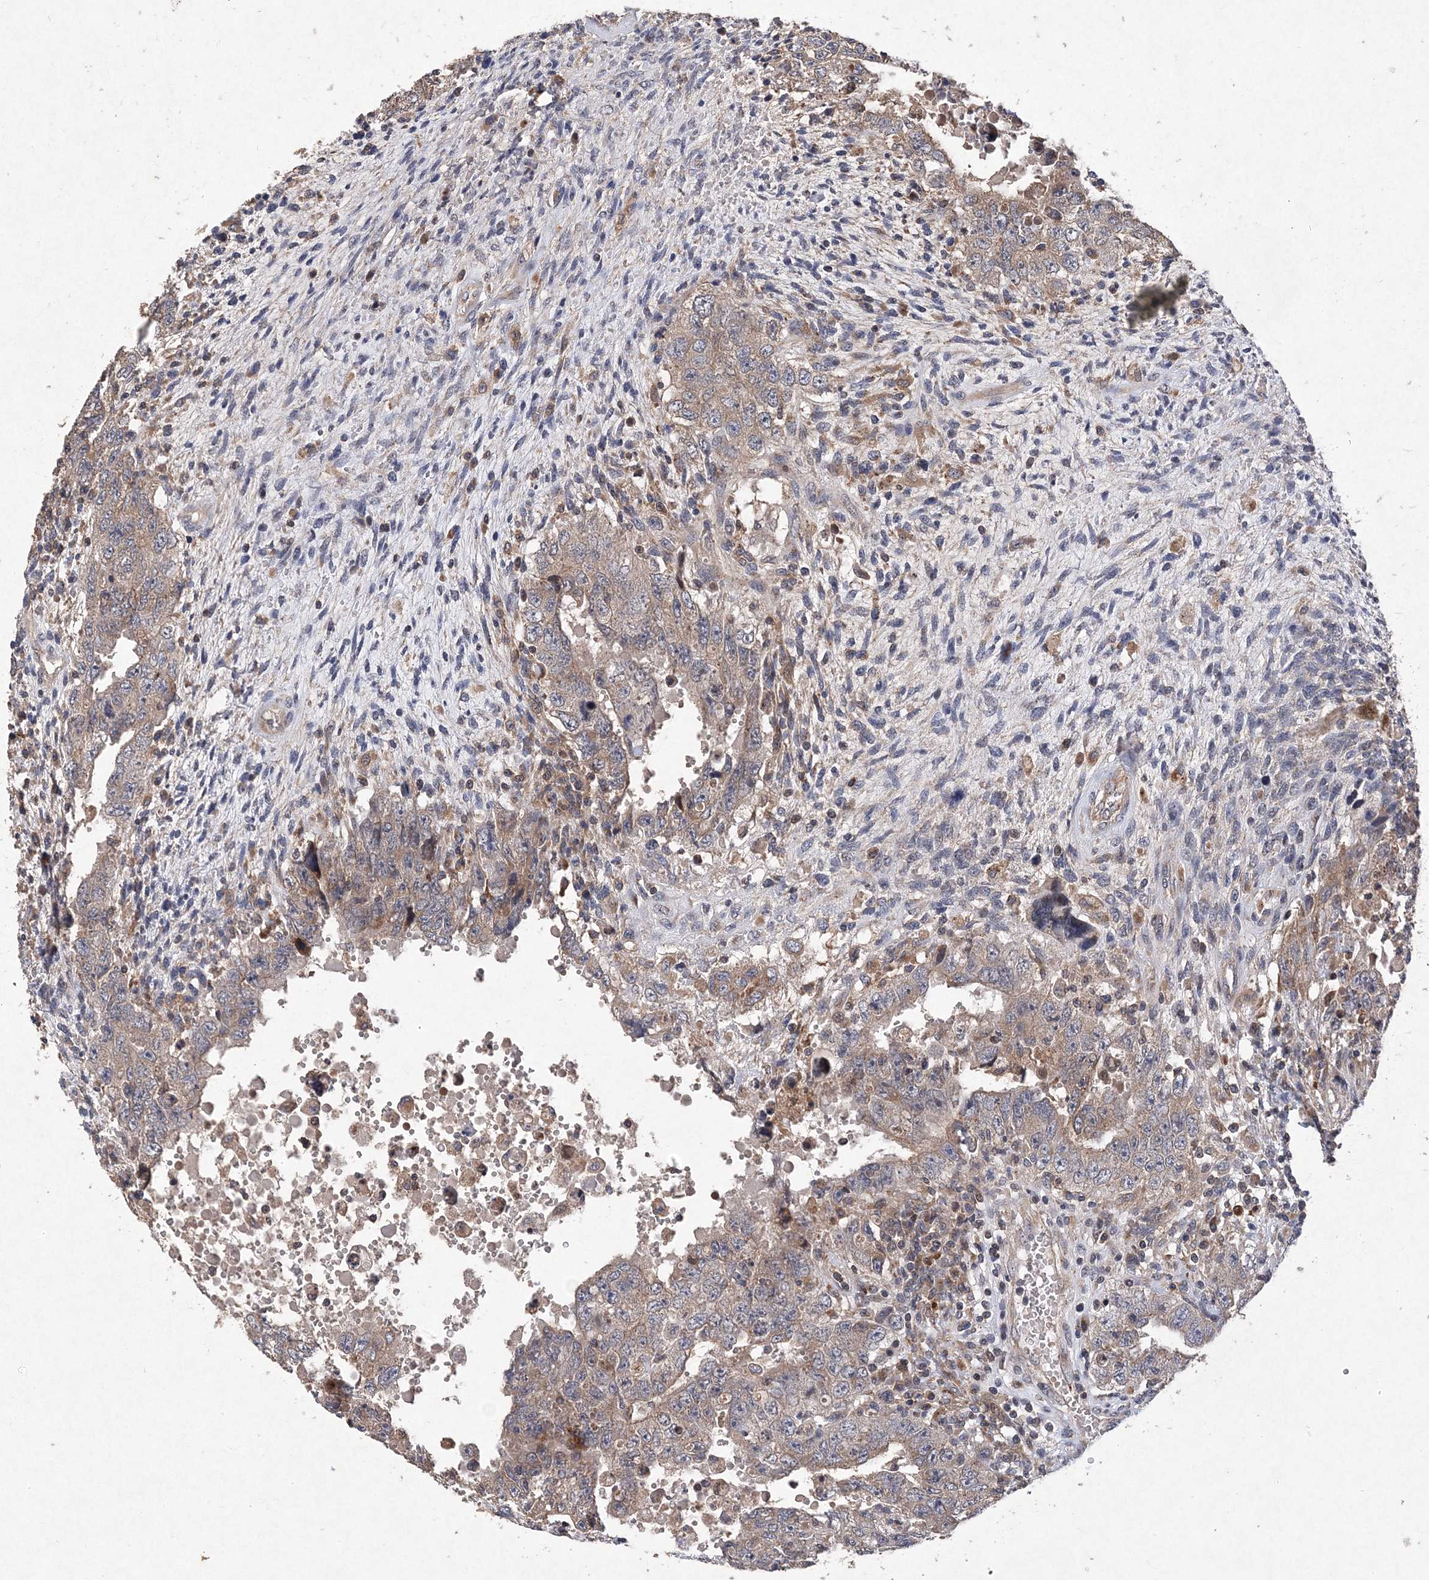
{"staining": {"intensity": "weak", "quantity": "25%-75%", "location": "cytoplasmic/membranous"}, "tissue": "testis cancer", "cell_type": "Tumor cells", "image_type": "cancer", "snomed": [{"axis": "morphology", "description": "Carcinoma, Embryonal, NOS"}, {"axis": "topography", "description": "Testis"}], "caption": "Testis cancer (embryonal carcinoma) stained with IHC reveals weak cytoplasmic/membranous staining in approximately 25%-75% of tumor cells.", "gene": "PROSER1", "patient": {"sex": "male", "age": 26}}